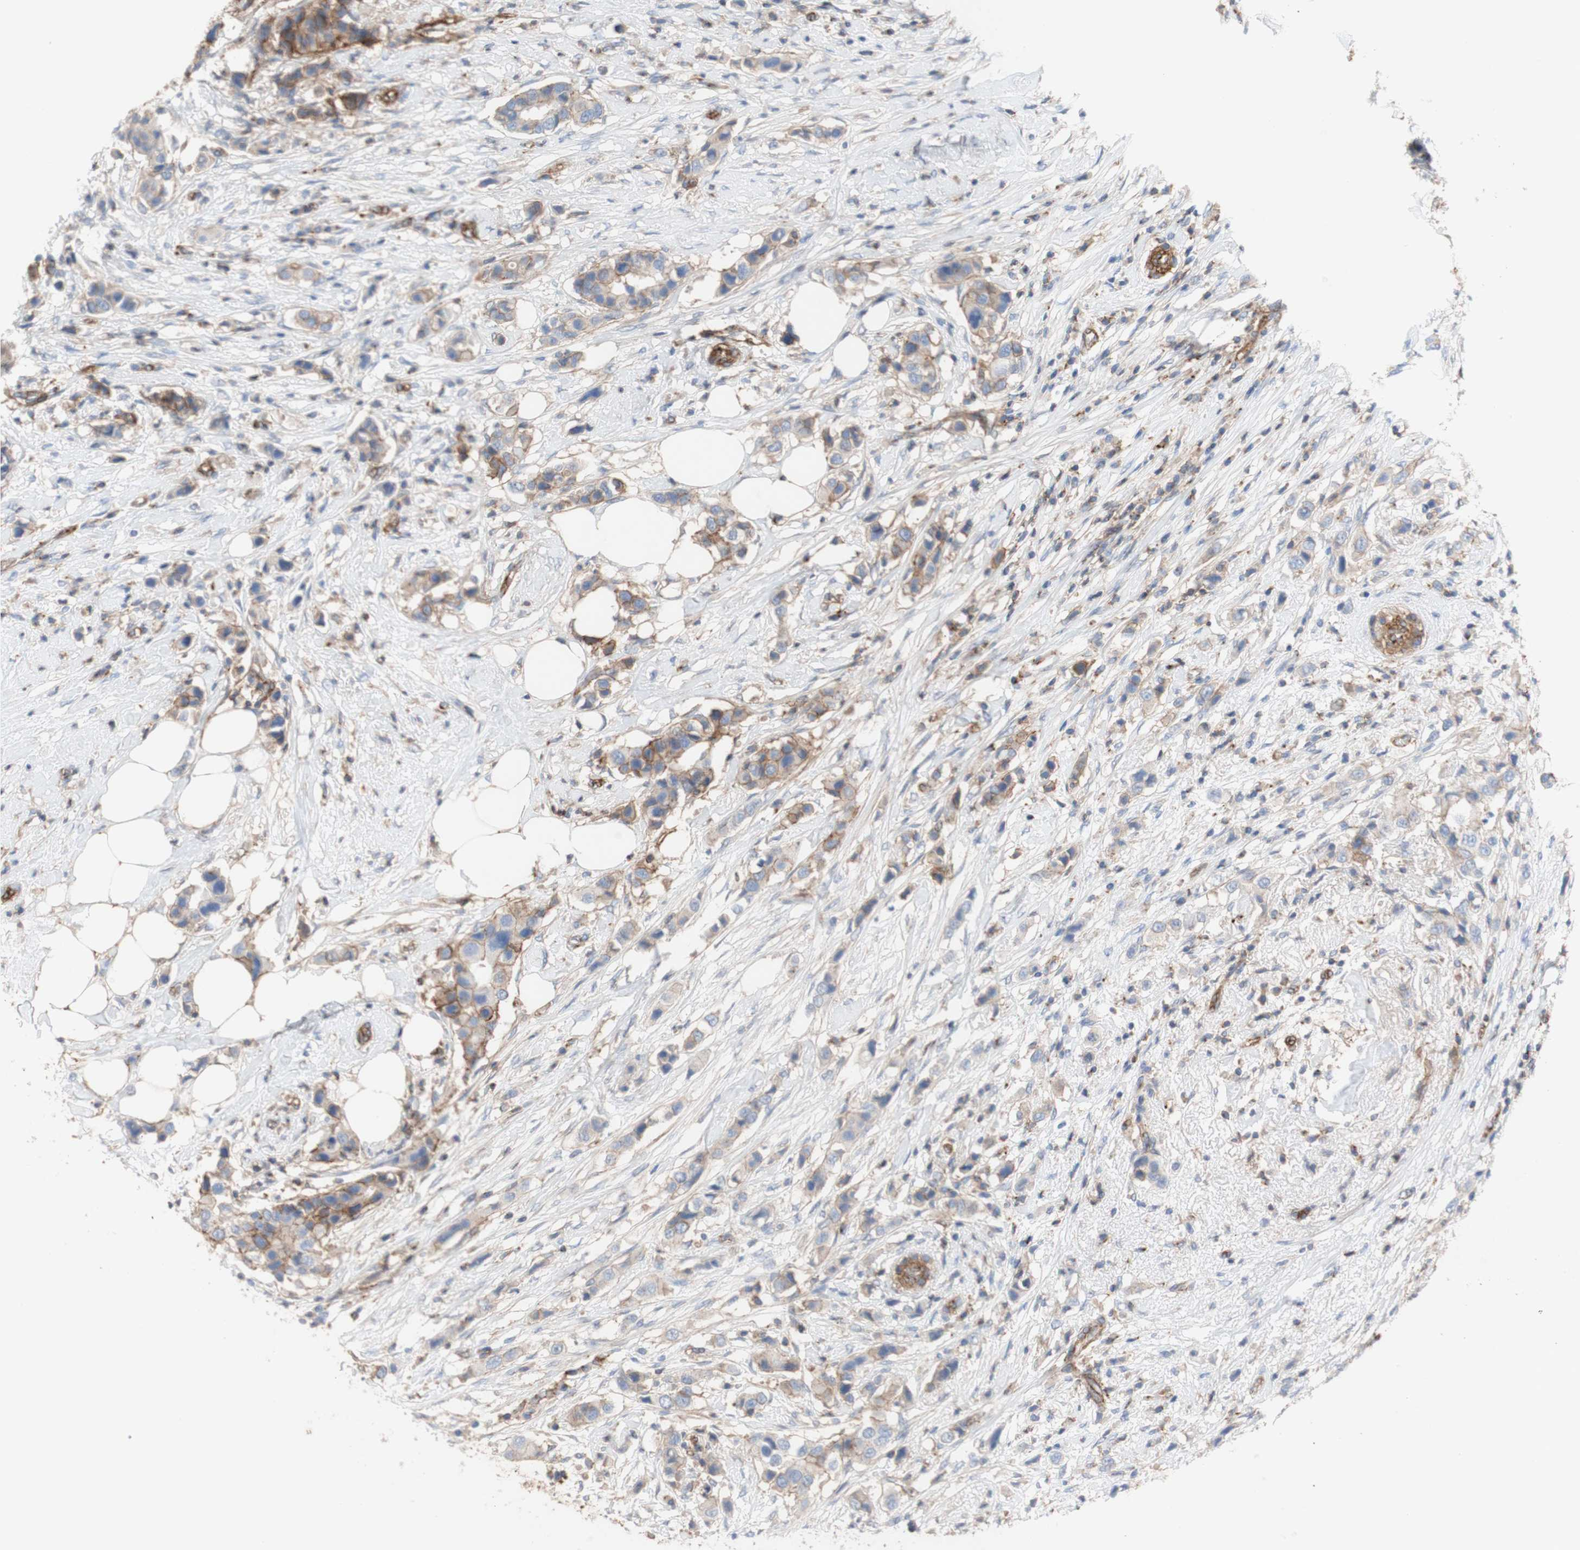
{"staining": {"intensity": "weak", "quantity": ">75%", "location": "cytoplasmic/membranous"}, "tissue": "breast cancer", "cell_type": "Tumor cells", "image_type": "cancer", "snomed": [{"axis": "morphology", "description": "Normal tissue, NOS"}, {"axis": "morphology", "description": "Duct carcinoma"}, {"axis": "topography", "description": "Breast"}], "caption": "A micrograph of human breast cancer stained for a protein exhibits weak cytoplasmic/membranous brown staining in tumor cells.", "gene": "ATP2A3", "patient": {"sex": "female", "age": 50}}